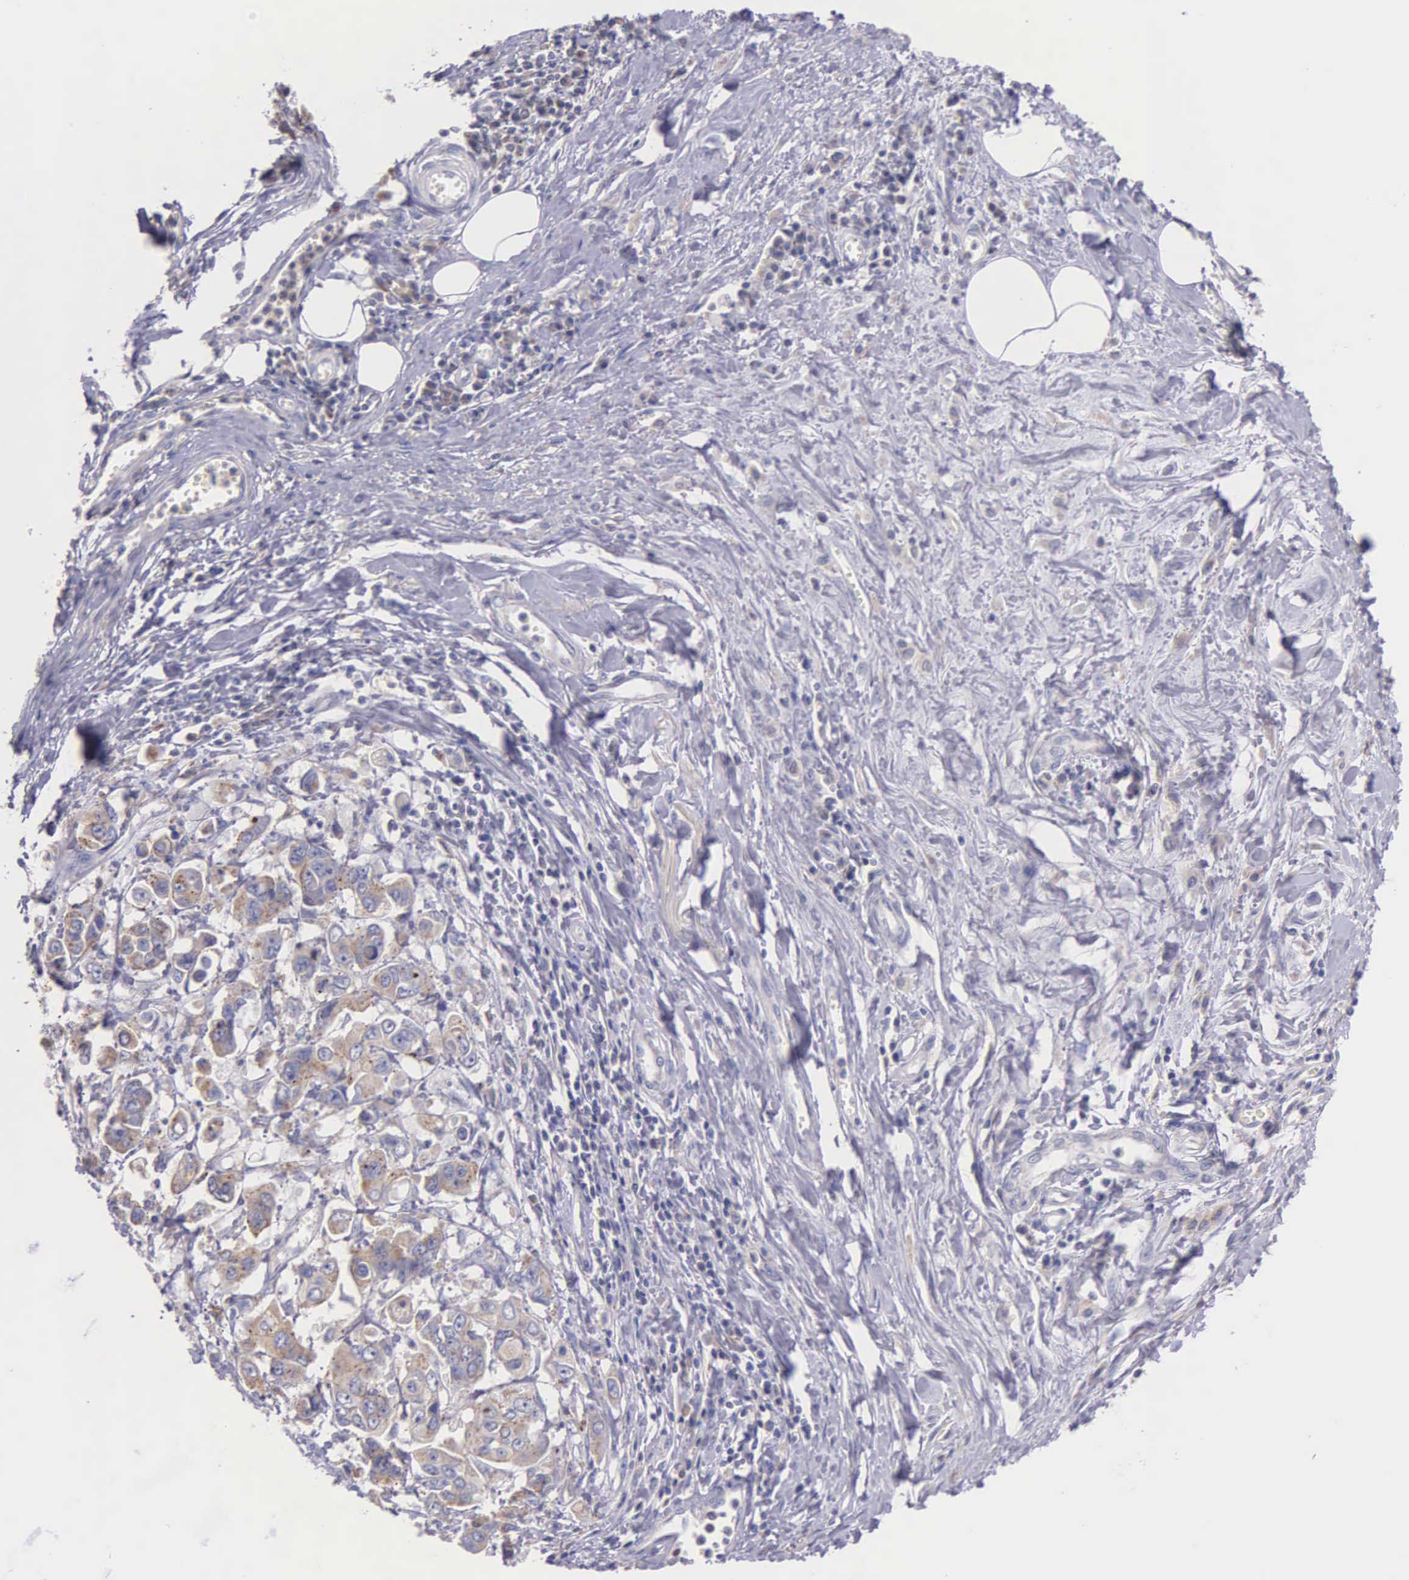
{"staining": {"intensity": "weak", "quantity": ">75%", "location": "cytoplasmic/membranous"}, "tissue": "stomach cancer", "cell_type": "Tumor cells", "image_type": "cancer", "snomed": [{"axis": "morphology", "description": "Adenocarcinoma, NOS"}, {"axis": "topography", "description": "Stomach, upper"}], "caption": "A brown stain highlights weak cytoplasmic/membranous staining of a protein in stomach cancer tumor cells.", "gene": "MIA2", "patient": {"sex": "male", "age": 80}}